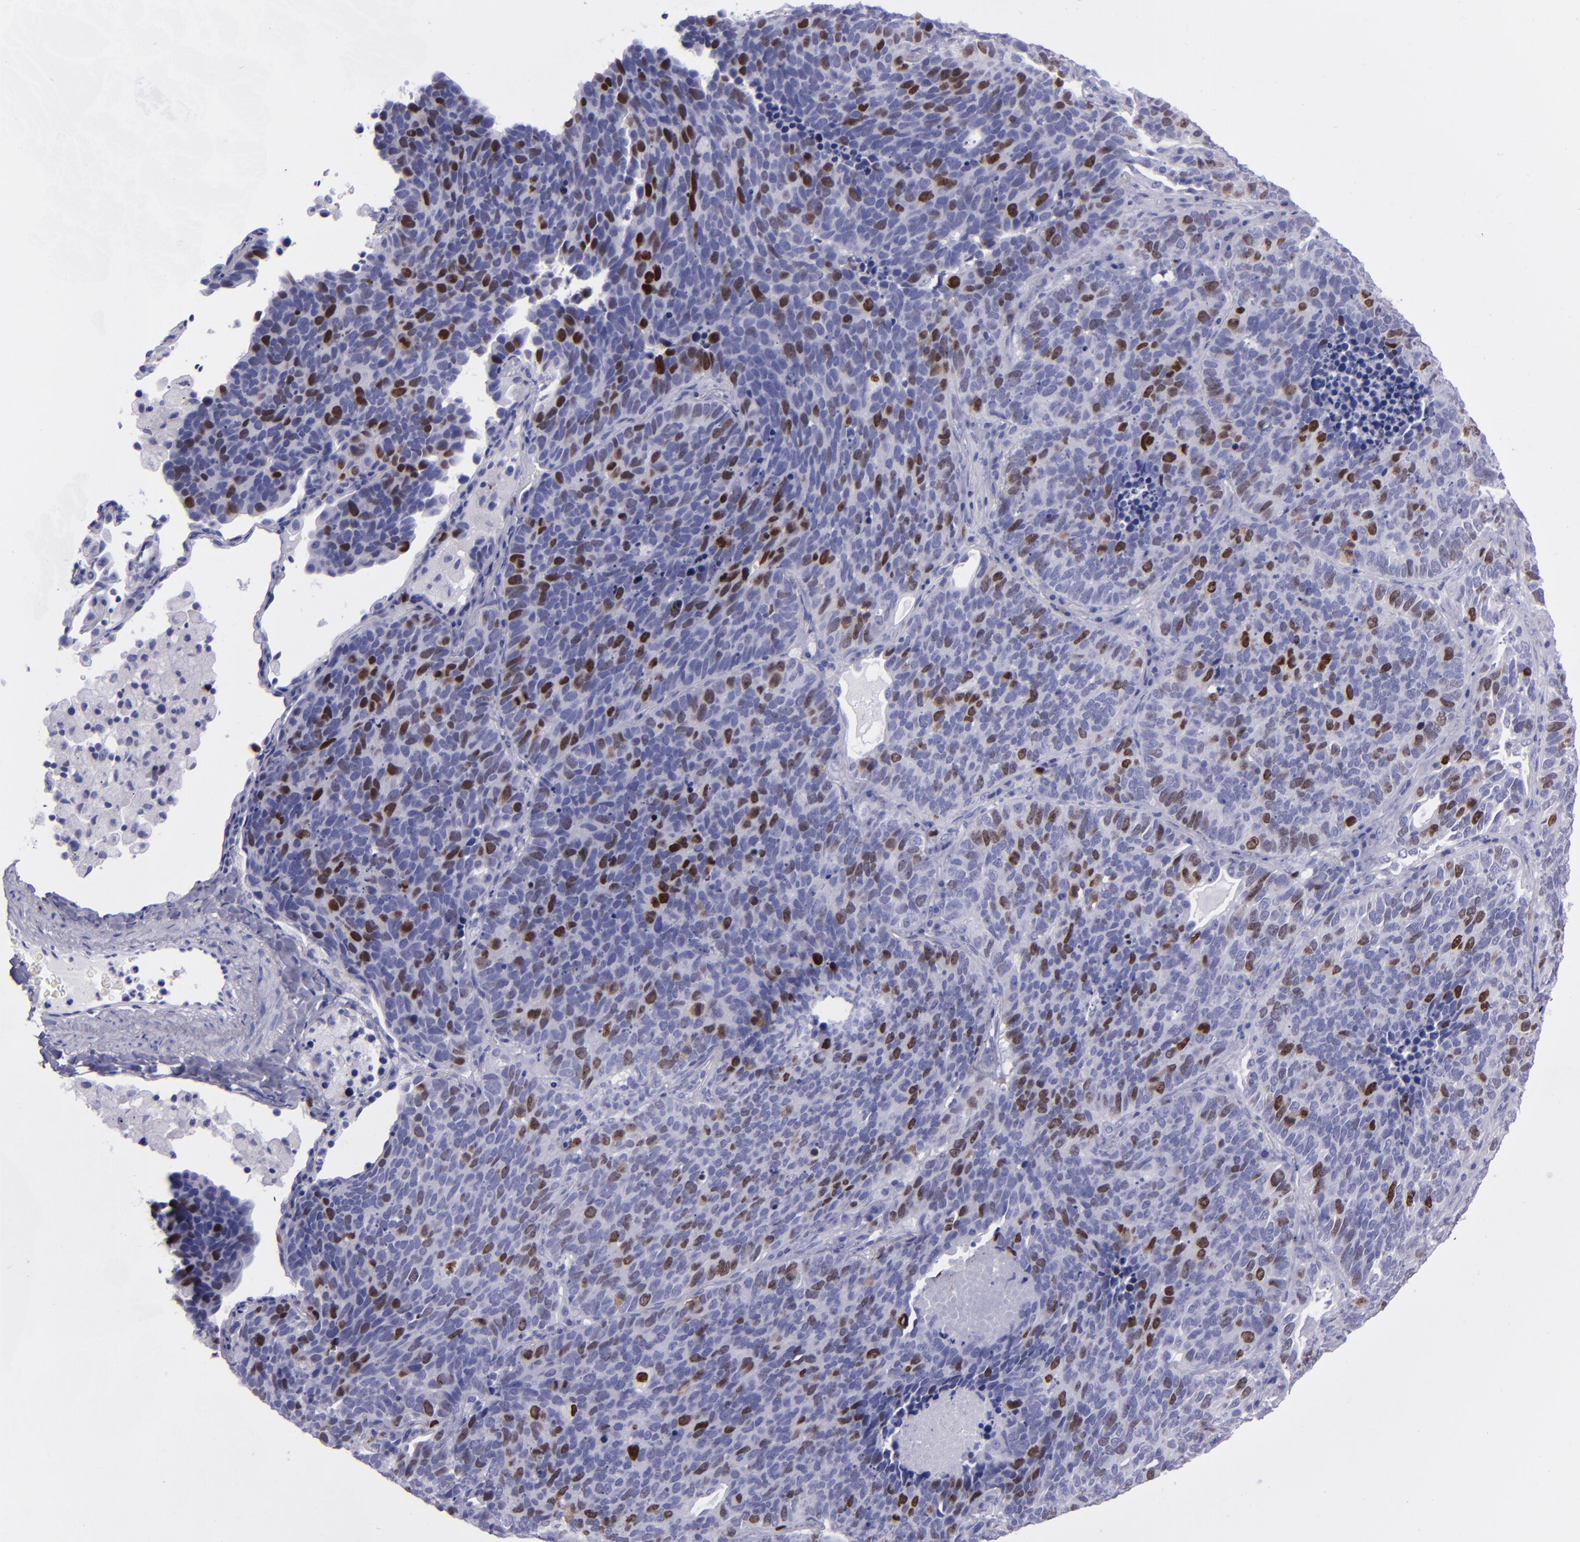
{"staining": {"intensity": "strong", "quantity": "25%-75%", "location": "nuclear"}, "tissue": "lung cancer", "cell_type": "Tumor cells", "image_type": "cancer", "snomed": [{"axis": "morphology", "description": "Neoplasm, malignant, NOS"}, {"axis": "topography", "description": "Lung"}], "caption": "Protein staining by IHC shows strong nuclear positivity in approximately 25%-75% of tumor cells in neoplasm (malignant) (lung).", "gene": "TOP2A", "patient": {"sex": "female", "age": 75}}